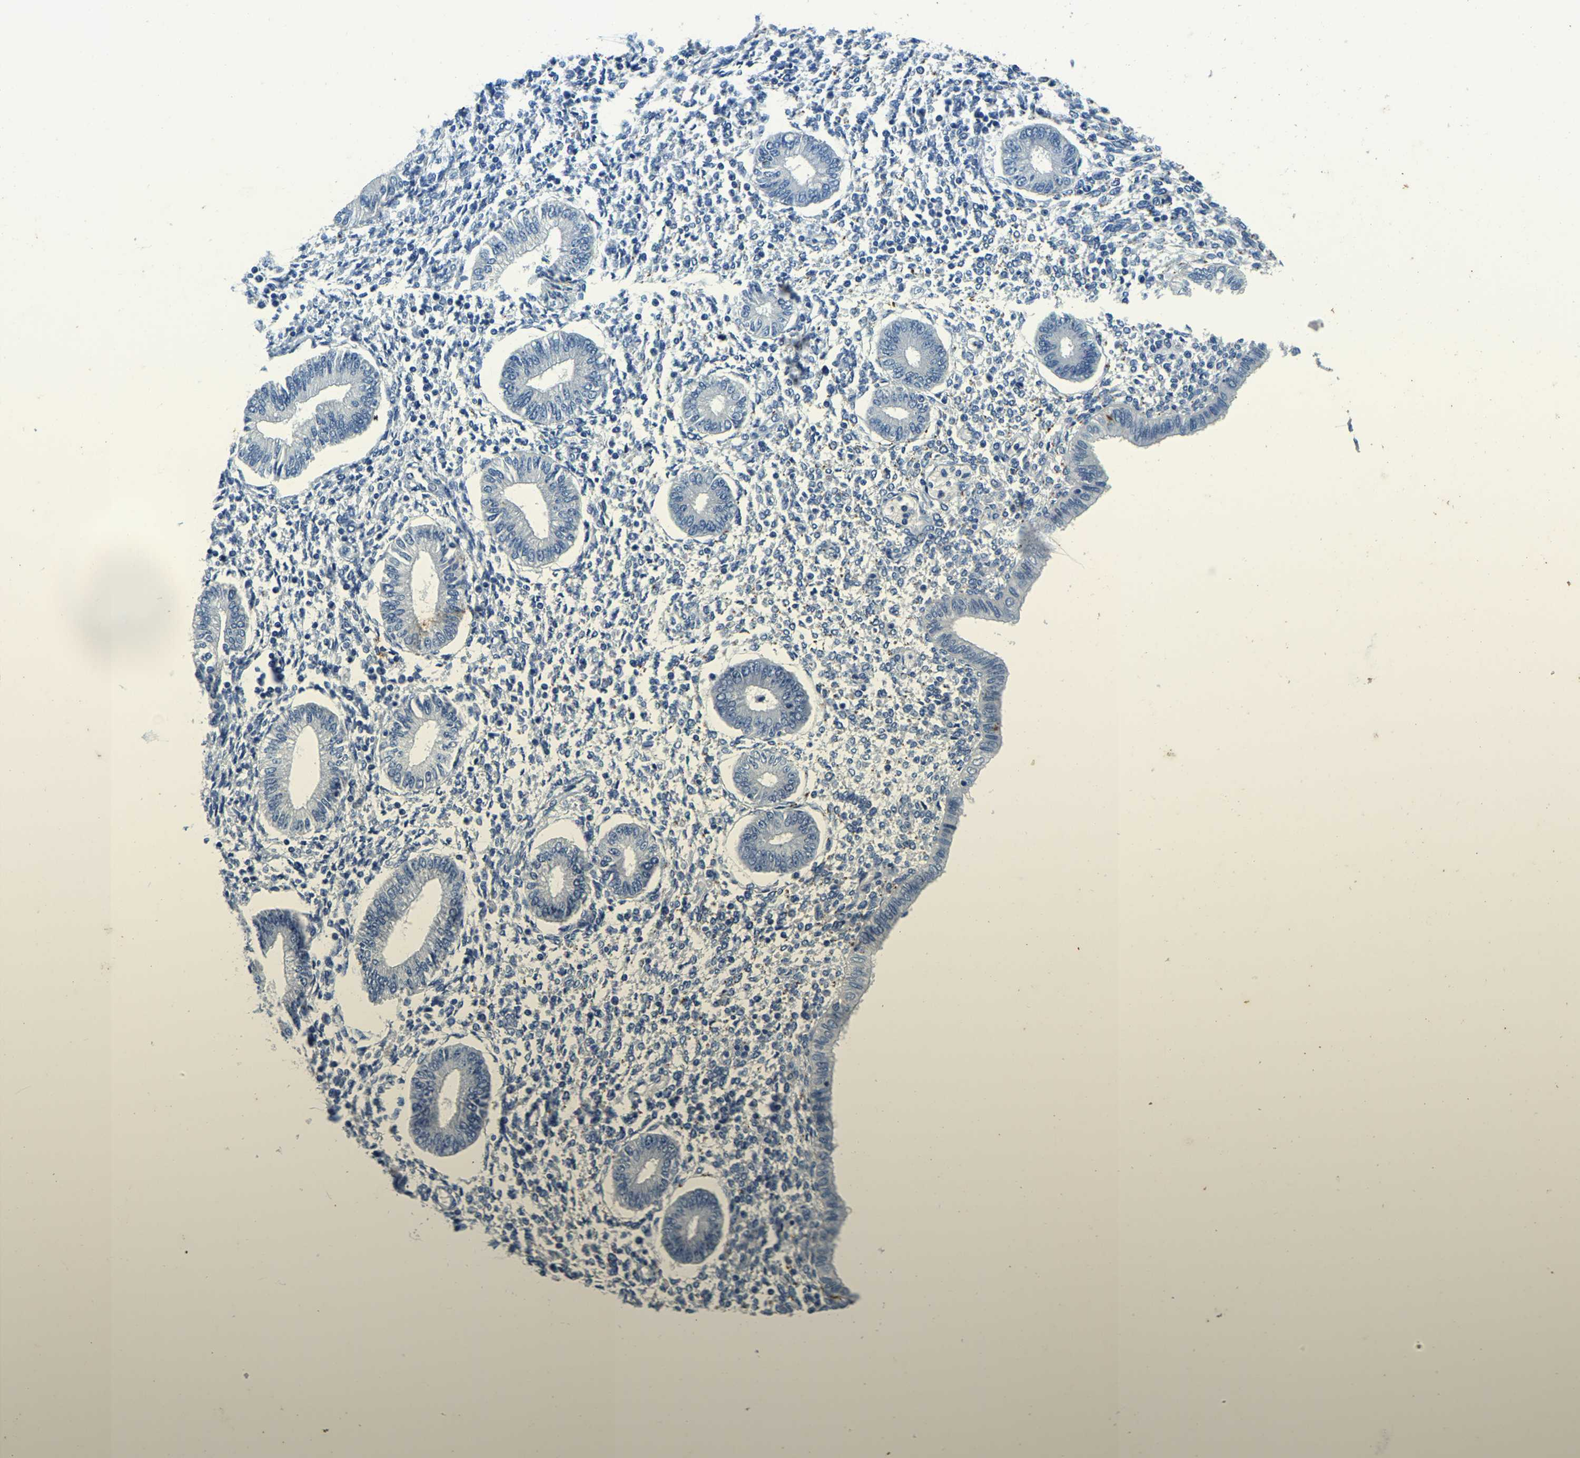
{"staining": {"intensity": "negative", "quantity": "none", "location": "none"}, "tissue": "endometrium", "cell_type": "Cells in endometrial stroma", "image_type": "normal", "snomed": [{"axis": "morphology", "description": "Normal tissue, NOS"}, {"axis": "topography", "description": "Endometrium"}], "caption": "An IHC histopathology image of unremarkable endometrium is shown. There is no staining in cells in endometrial stroma of endometrium.", "gene": "UBN2", "patient": {"sex": "female", "age": 50}}